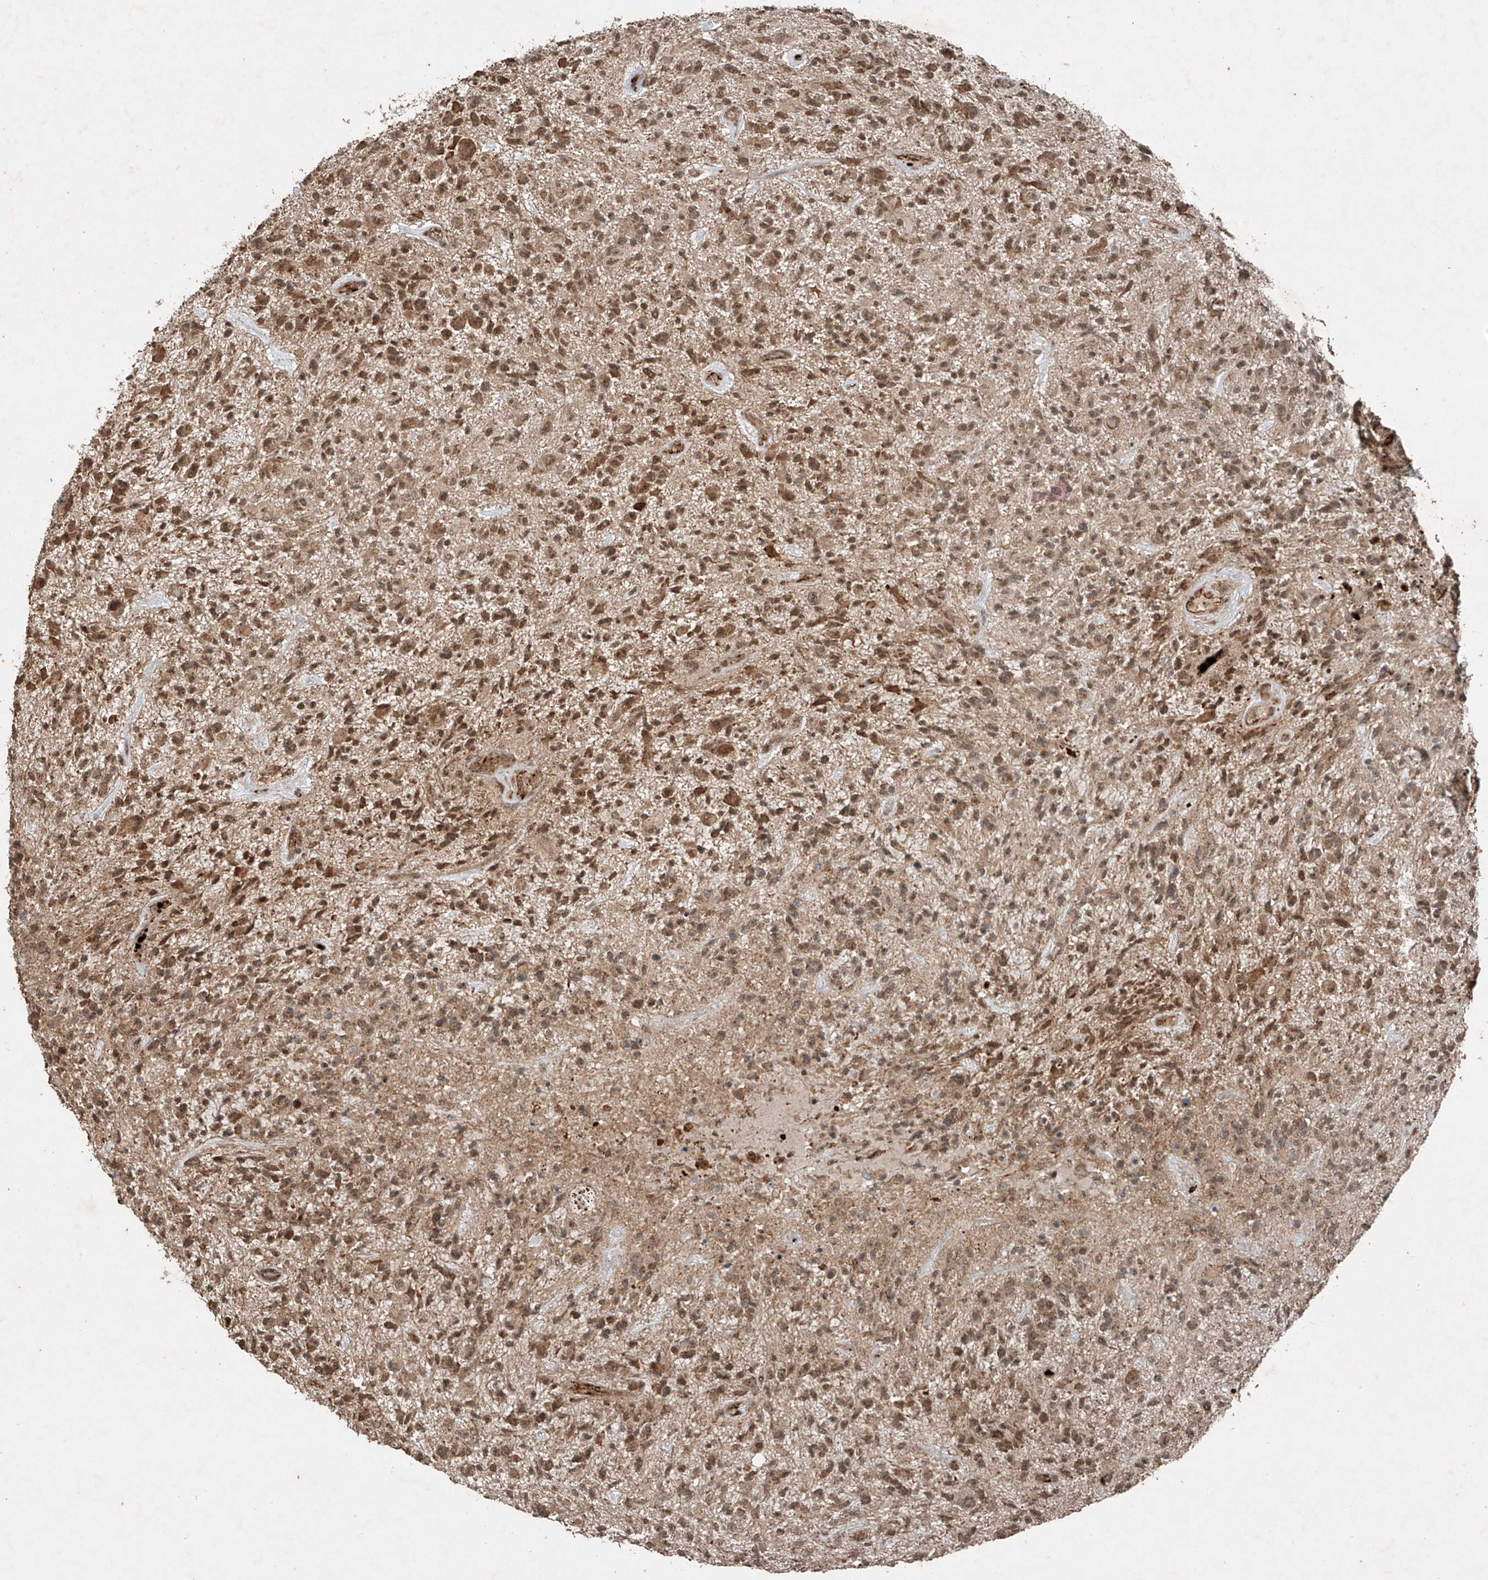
{"staining": {"intensity": "moderate", "quantity": ">75%", "location": "cytoplasmic/membranous,nuclear"}, "tissue": "glioma", "cell_type": "Tumor cells", "image_type": "cancer", "snomed": [{"axis": "morphology", "description": "Glioma, malignant, High grade"}, {"axis": "topography", "description": "Brain"}], "caption": "Glioma stained for a protein exhibits moderate cytoplasmic/membranous and nuclear positivity in tumor cells. The protein of interest is shown in brown color, while the nuclei are stained blue.", "gene": "ZNF620", "patient": {"sex": "male", "age": 47}}